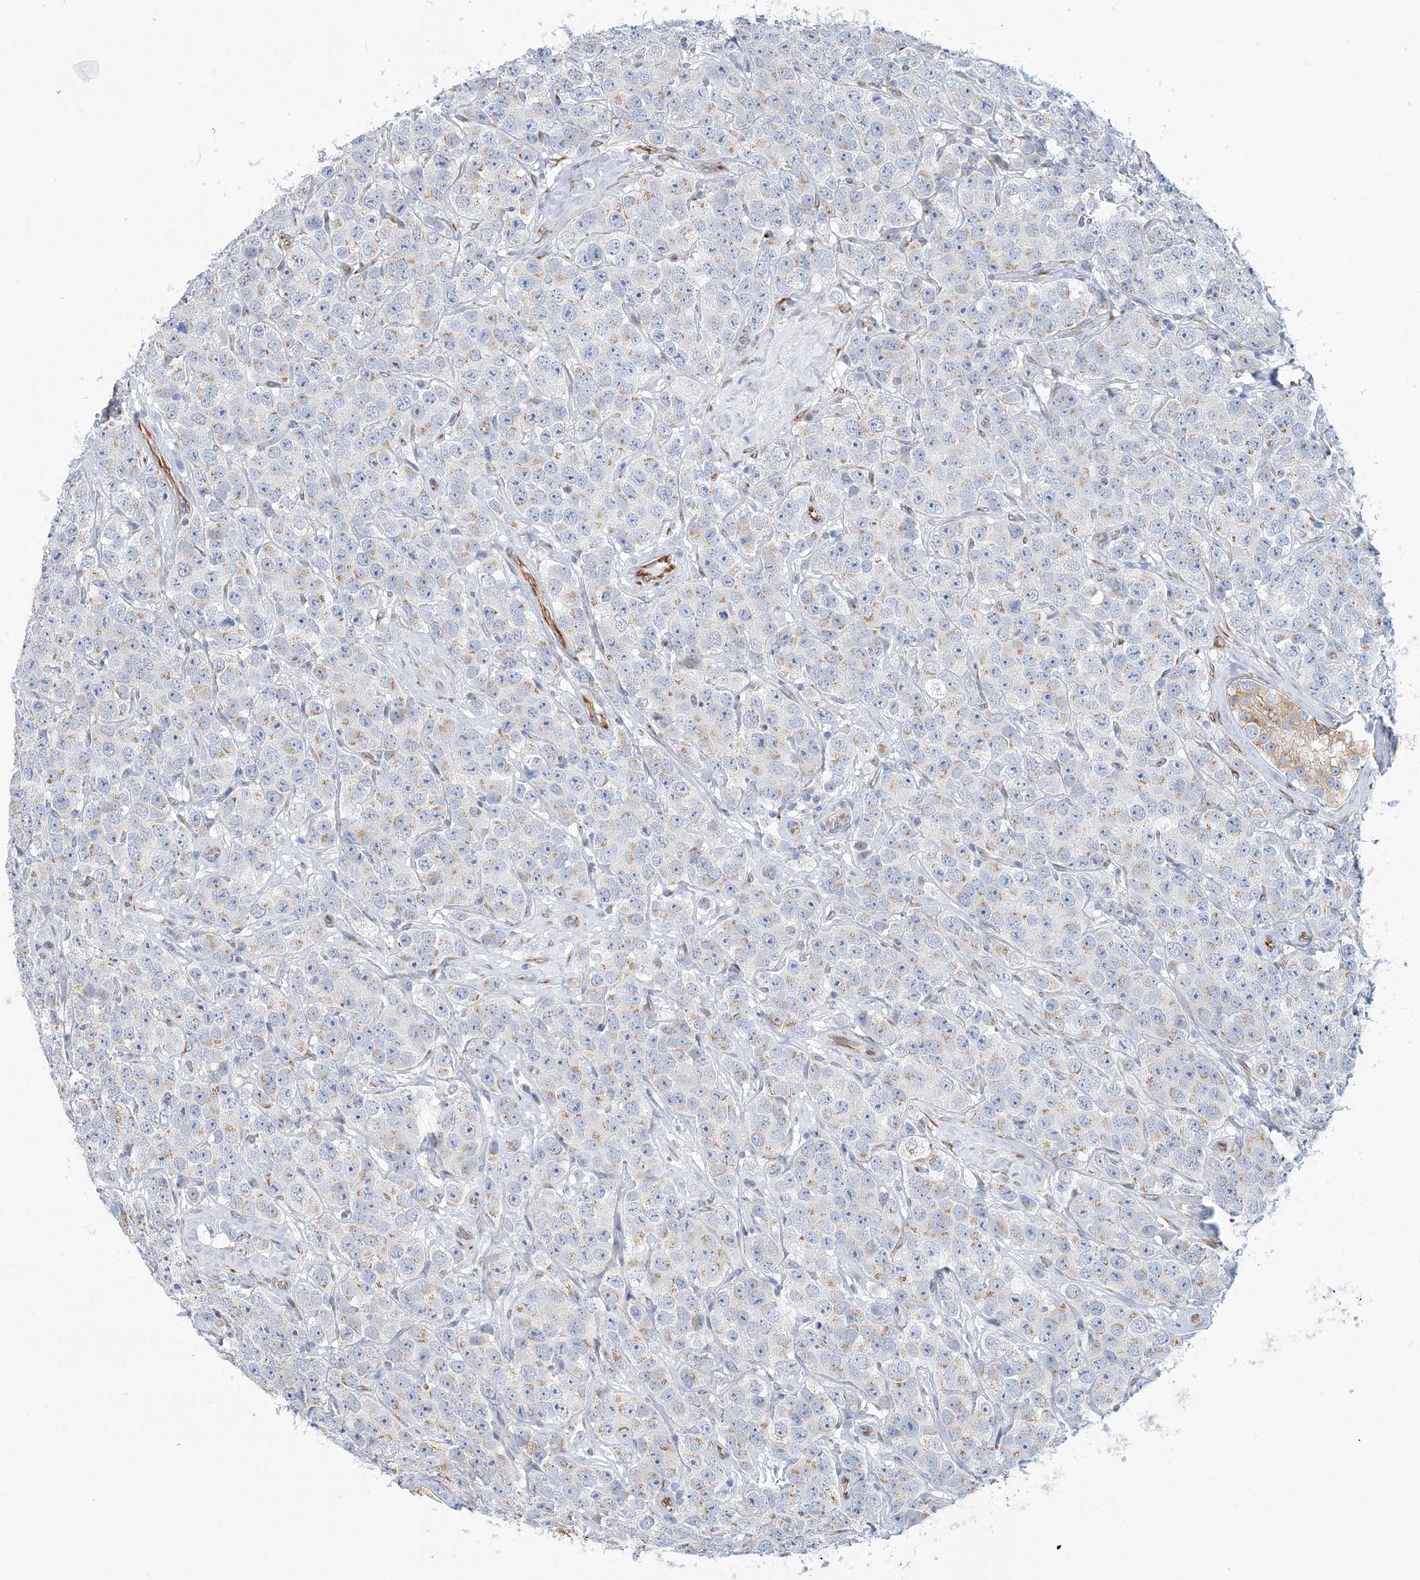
{"staining": {"intensity": "weak", "quantity": "<25%", "location": "cytoplasmic/membranous"}, "tissue": "testis cancer", "cell_type": "Tumor cells", "image_type": "cancer", "snomed": [{"axis": "morphology", "description": "Seminoma, NOS"}, {"axis": "topography", "description": "Testis"}], "caption": "This is an immunohistochemistry image of testis seminoma. There is no staining in tumor cells.", "gene": "PLEKHG4B", "patient": {"sex": "male", "age": 28}}